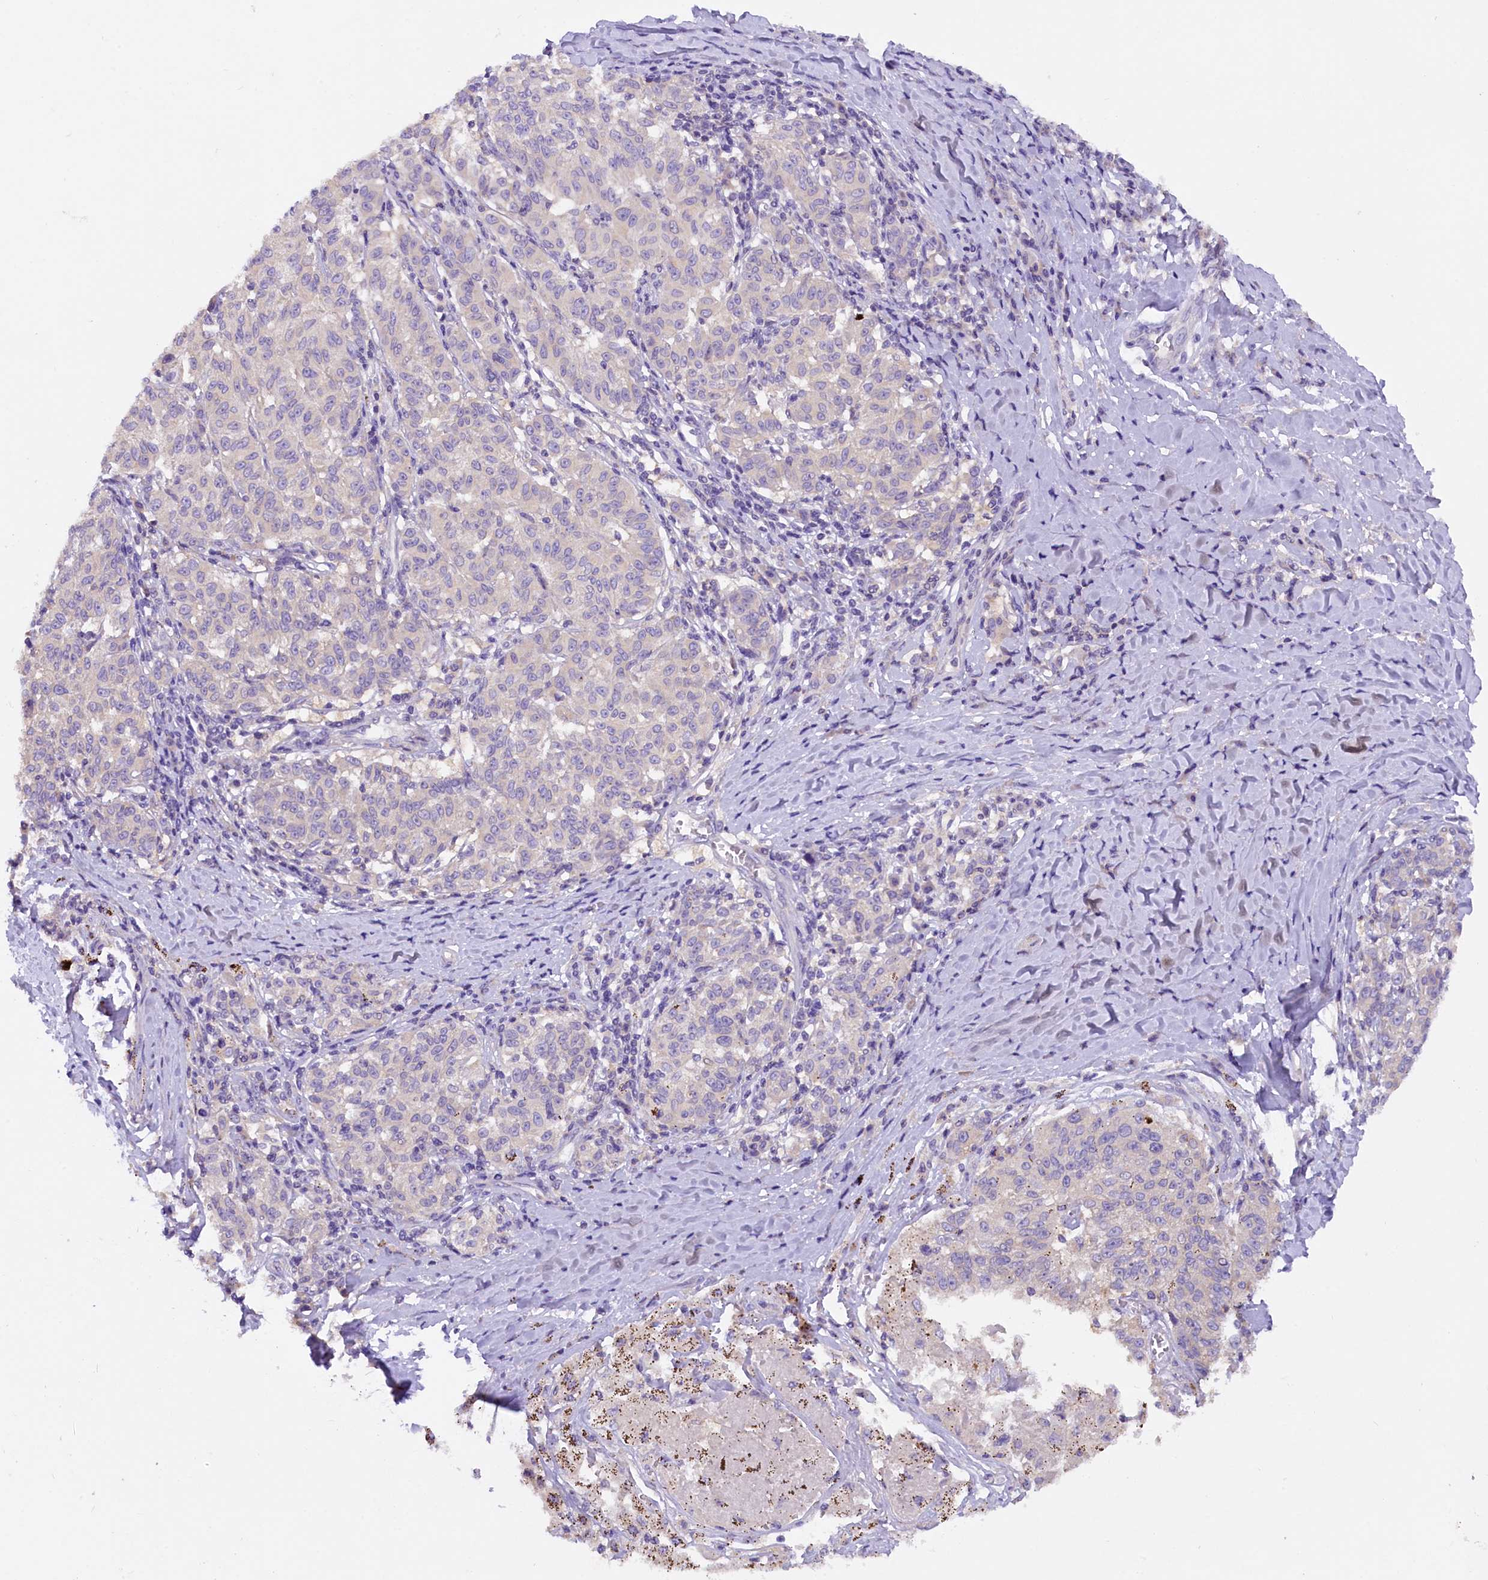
{"staining": {"intensity": "negative", "quantity": "none", "location": "none"}, "tissue": "melanoma", "cell_type": "Tumor cells", "image_type": "cancer", "snomed": [{"axis": "morphology", "description": "Malignant melanoma, NOS"}, {"axis": "topography", "description": "Skin"}], "caption": "Tumor cells show no significant expression in malignant melanoma. (DAB IHC, high magnification).", "gene": "AP3B2", "patient": {"sex": "female", "age": 72}}